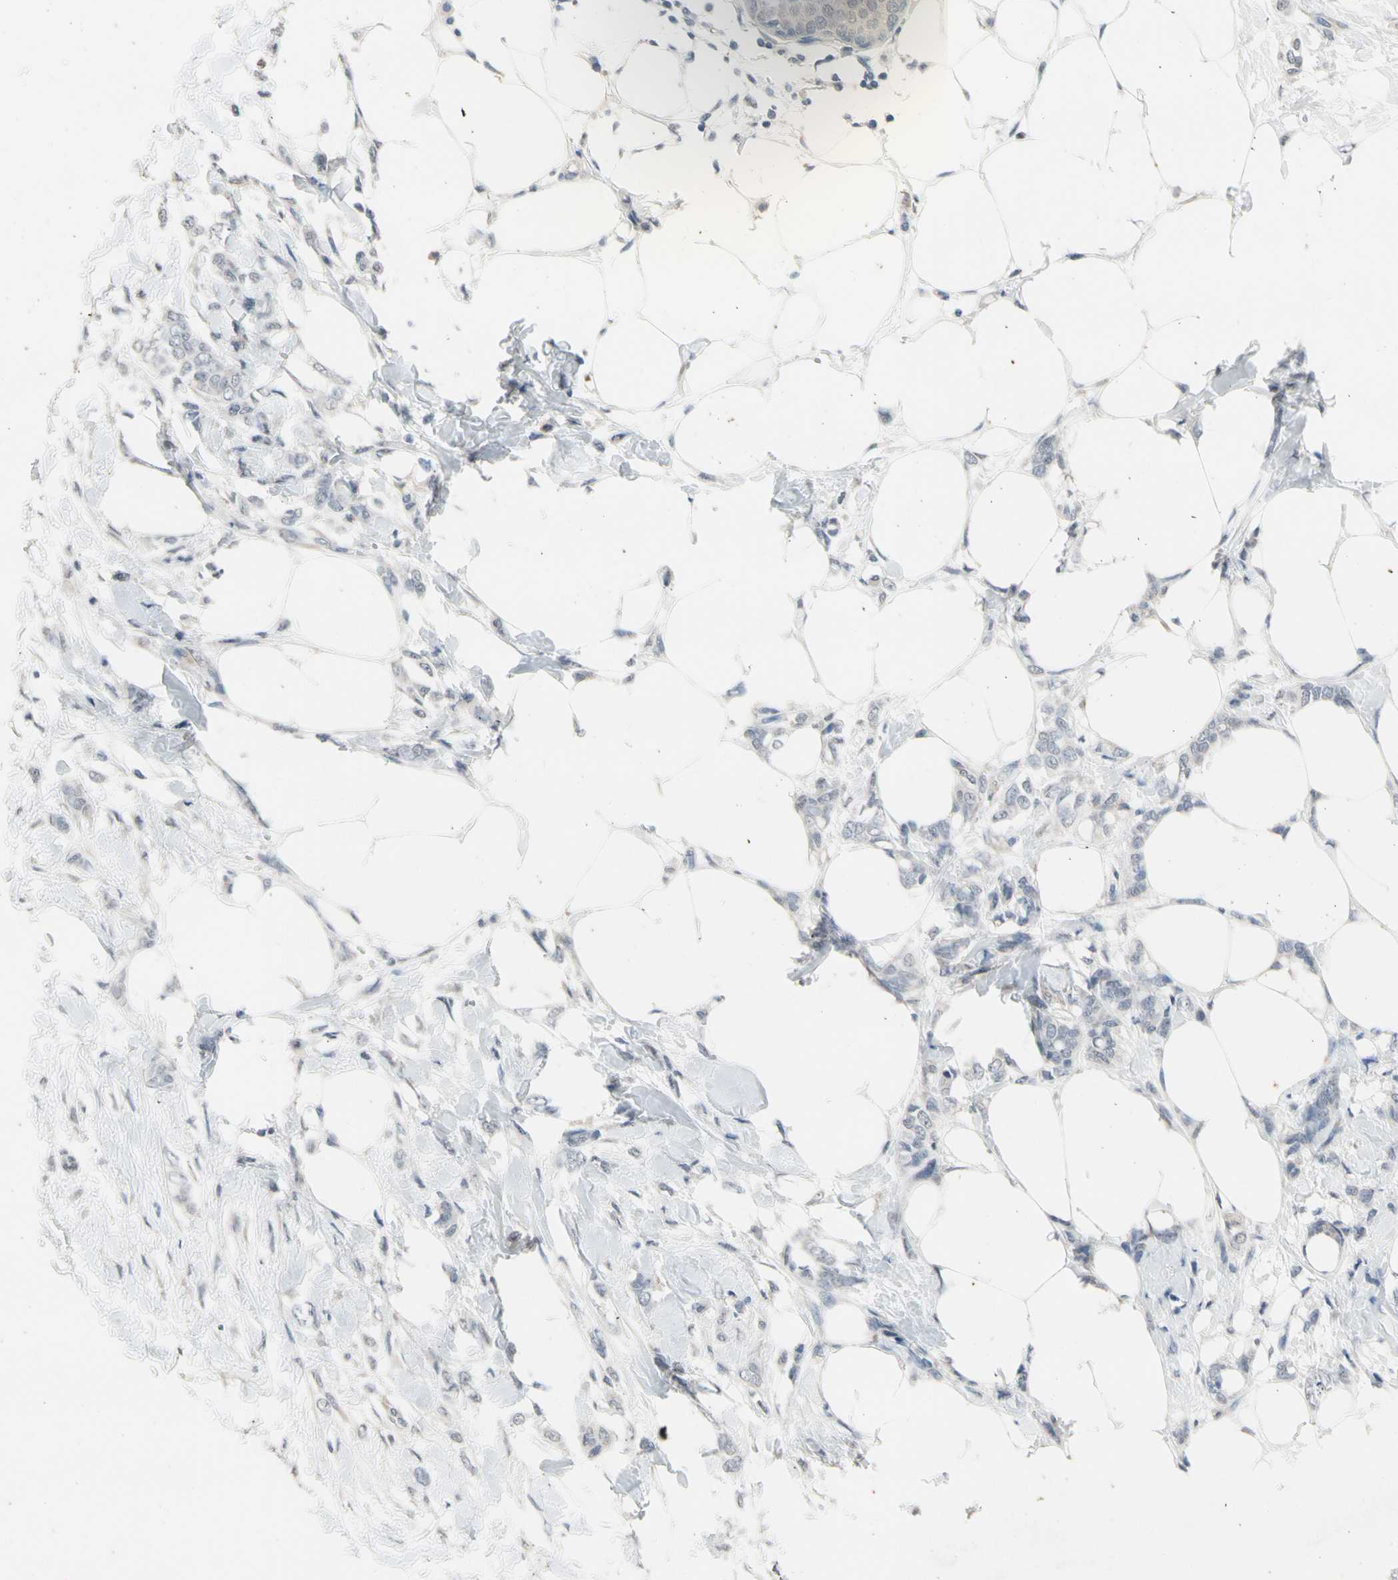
{"staining": {"intensity": "negative", "quantity": "none", "location": "none"}, "tissue": "breast cancer", "cell_type": "Tumor cells", "image_type": "cancer", "snomed": [{"axis": "morphology", "description": "Lobular carcinoma, in situ"}, {"axis": "morphology", "description": "Lobular carcinoma"}, {"axis": "topography", "description": "Breast"}], "caption": "This histopathology image is of breast cancer (lobular carcinoma) stained with immunohistochemistry (IHC) to label a protein in brown with the nuclei are counter-stained blue. There is no staining in tumor cells. Nuclei are stained in blue.", "gene": "SV2A", "patient": {"sex": "female", "age": 41}}